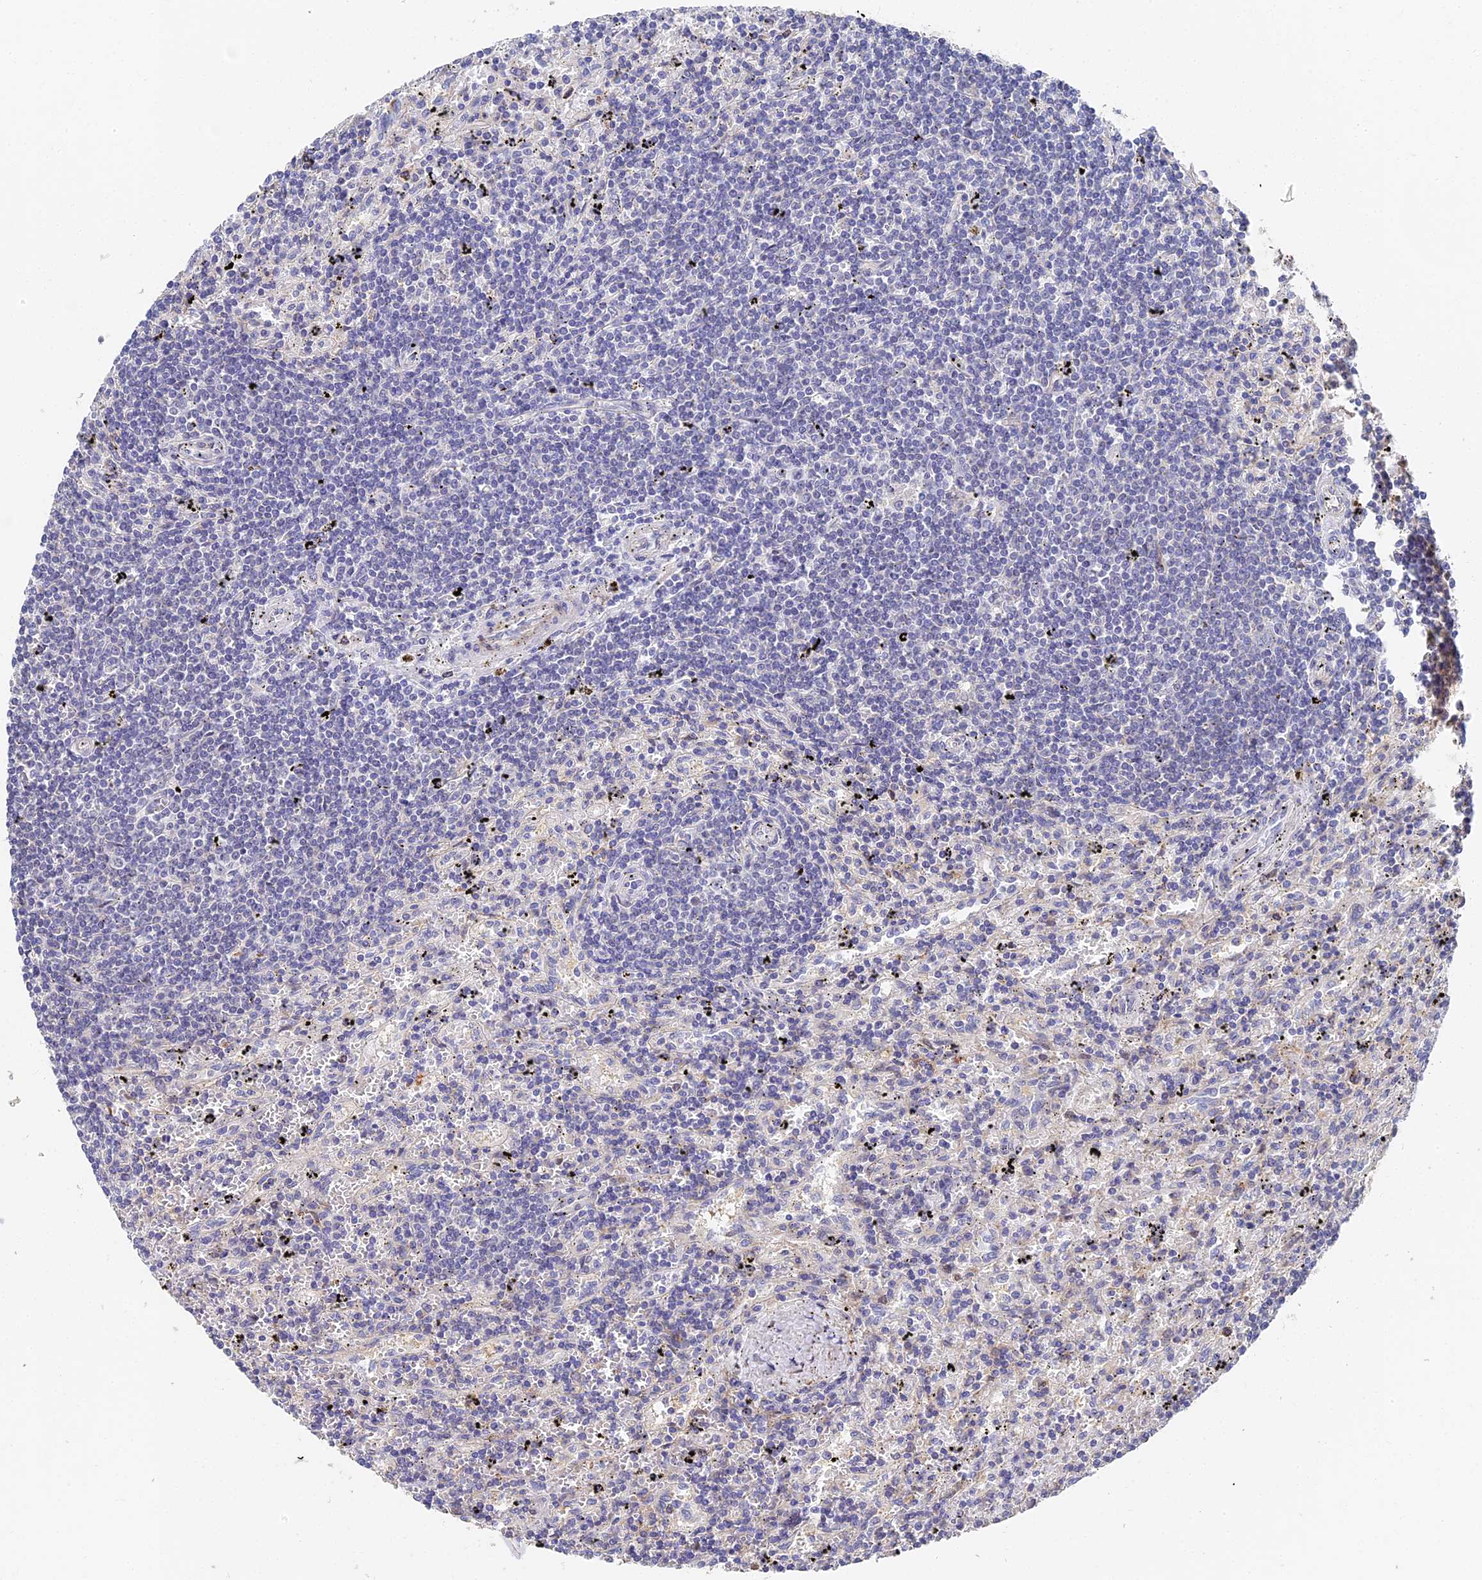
{"staining": {"intensity": "negative", "quantity": "none", "location": "none"}, "tissue": "lymphoma", "cell_type": "Tumor cells", "image_type": "cancer", "snomed": [{"axis": "morphology", "description": "Malignant lymphoma, non-Hodgkin's type, Low grade"}, {"axis": "topography", "description": "Spleen"}], "caption": "IHC micrograph of human lymphoma stained for a protein (brown), which demonstrates no staining in tumor cells. Brightfield microscopy of immunohistochemistry stained with DAB (brown) and hematoxylin (blue), captured at high magnification.", "gene": "CCDC113", "patient": {"sex": "male", "age": 76}}